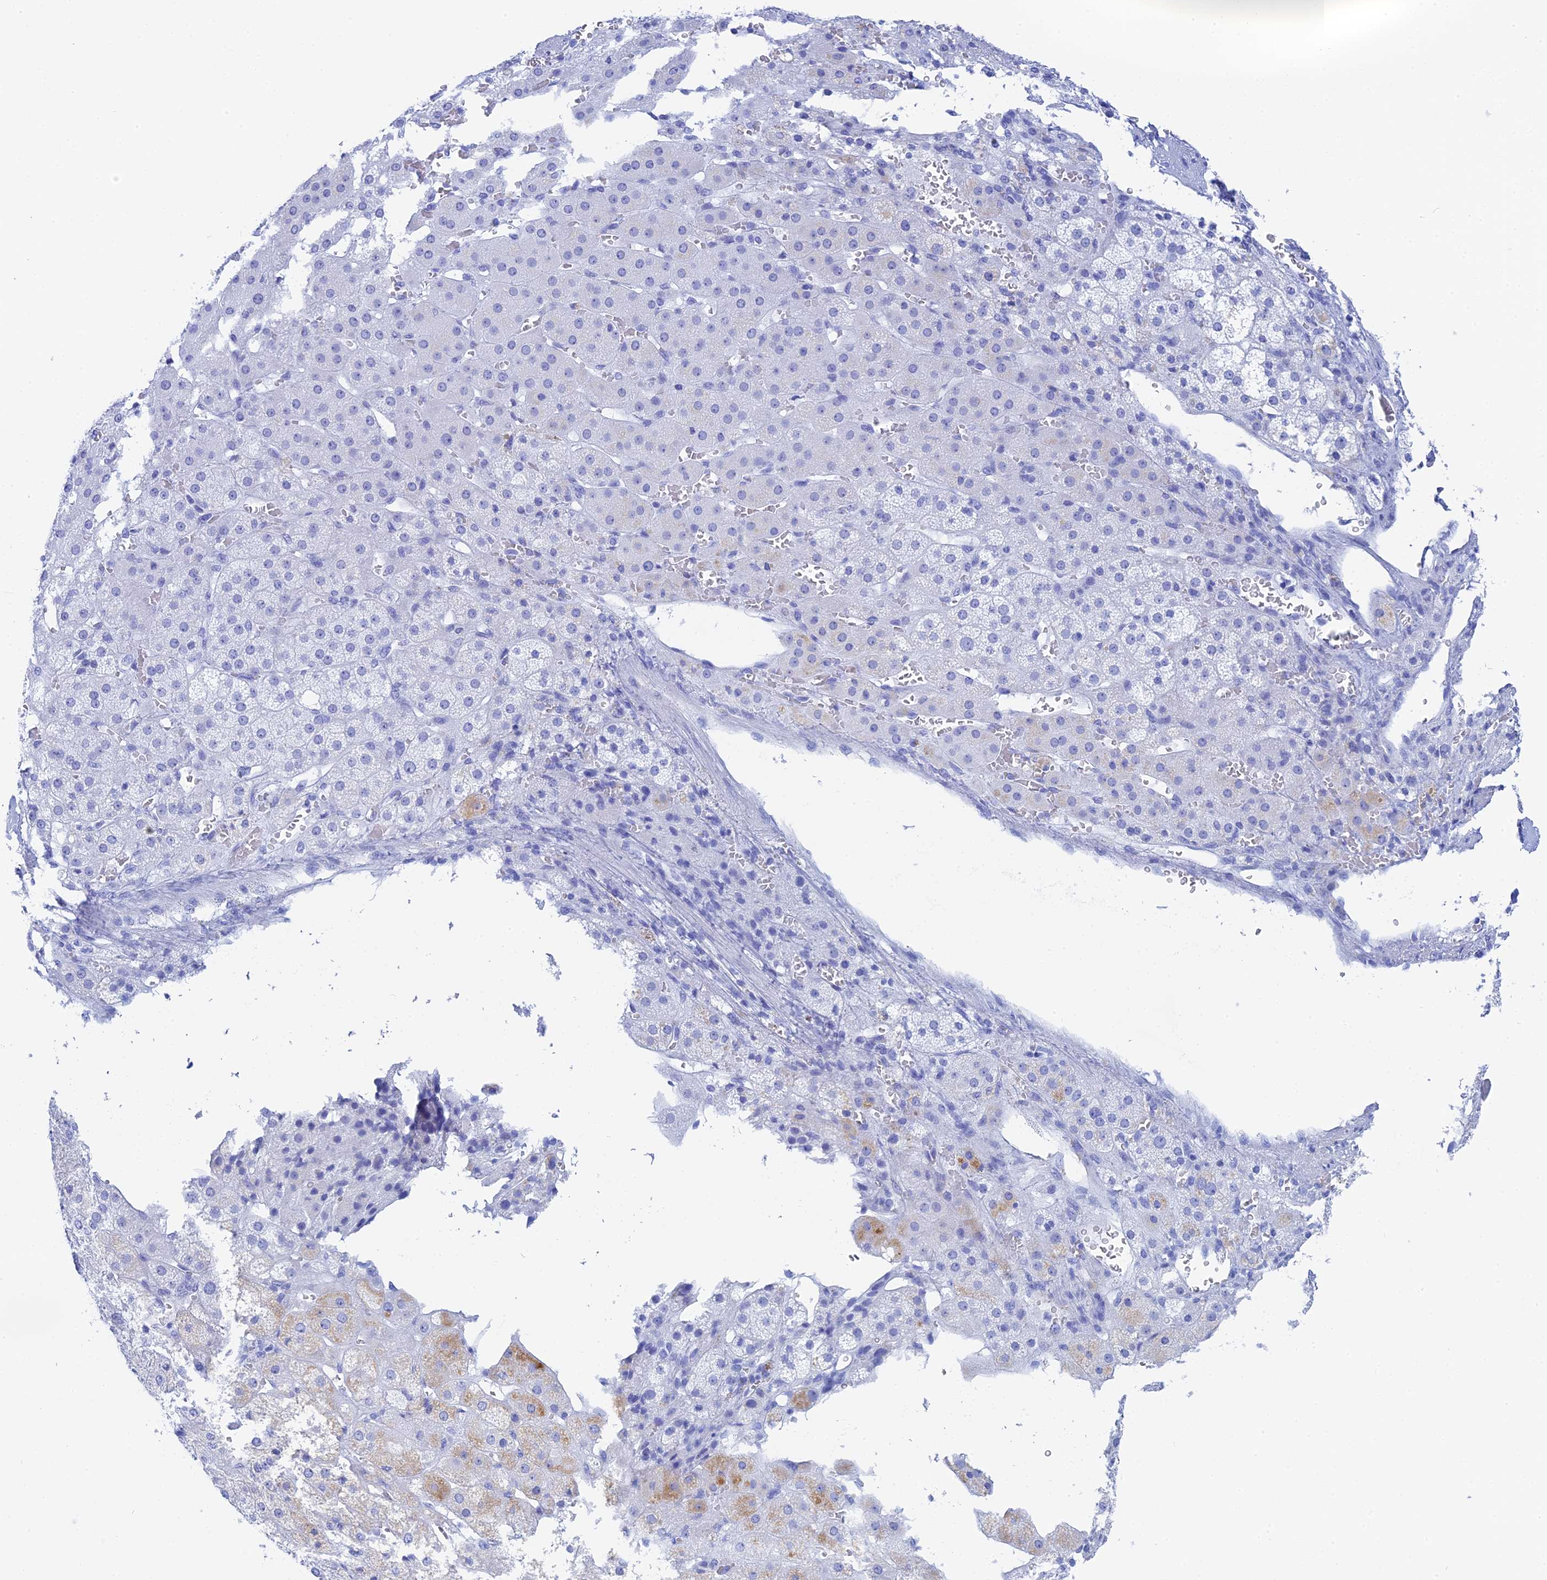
{"staining": {"intensity": "negative", "quantity": "none", "location": "none"}, "tissue": "adrenal gland", "cell_type": "Glandular cells", "image_type": "normal", "snomed": [{"axis": "morphology", "description": "Normal tissue, NOS"}, {"axis": "topography", "description": "Adrenal gland"}], "caption": "Immunohistochemical staining of benign adrenal gland displays no significant staining in glandular cells. (Immunohistochemistry, brightfield microscopy, high magnification).", "gene": "TEX101", "patient": {"sex": "female", "age": 57}}